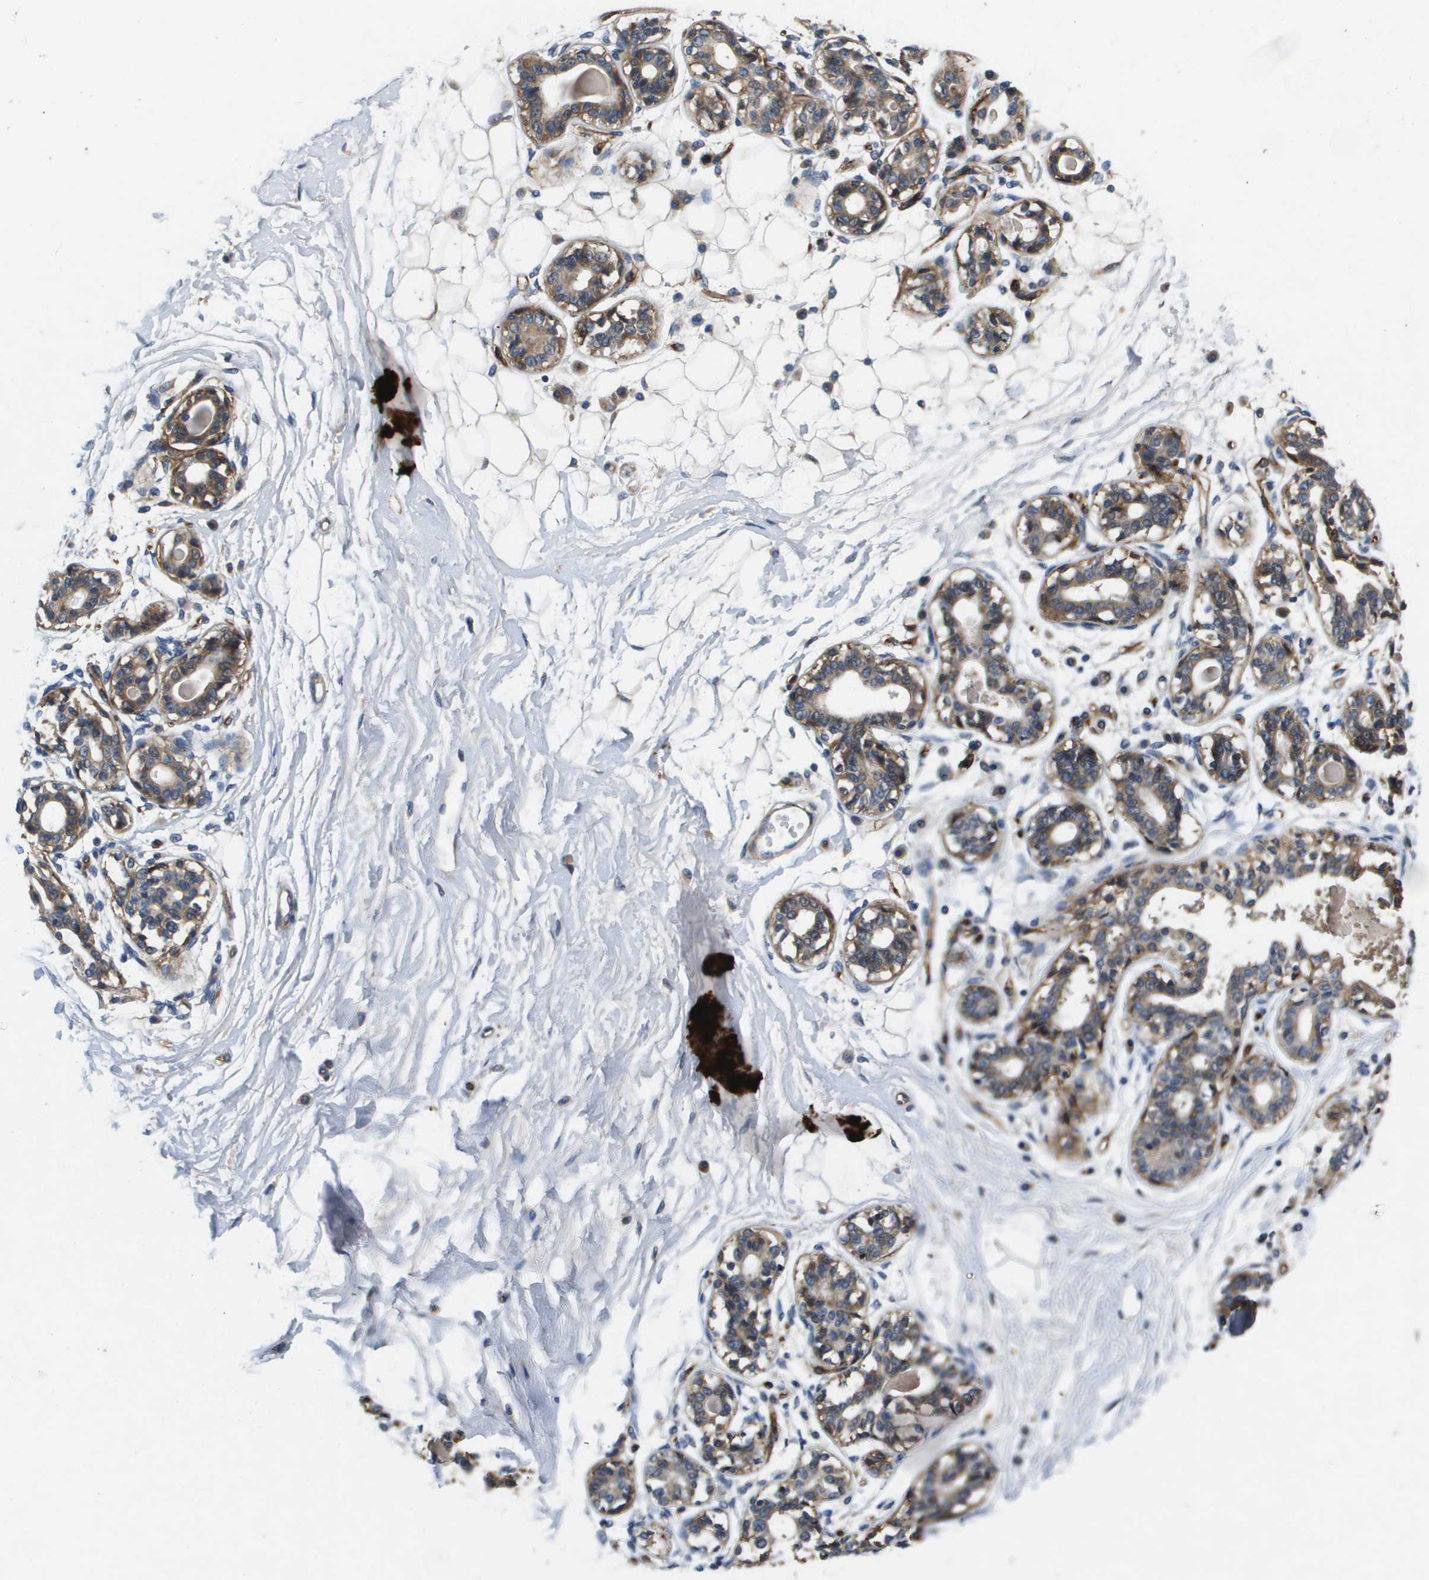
{"staining": {"intensity": "negative", "quantity": "none", "location": "none"}, "tissue": "breast", "cell_type": "Adipocytes", "image_type": "normal", "snomed": [{"axis": "morphology", "description": "Normal tissue, NOS"}, {"axis": "topography", "description": "Breast"}], "caption": "Breast stained for a protein using immunohistochemistry exhibits no expression adipocytes.", "gene": "ENTPD2", "patient": {"sex": "female", "age": 45}}